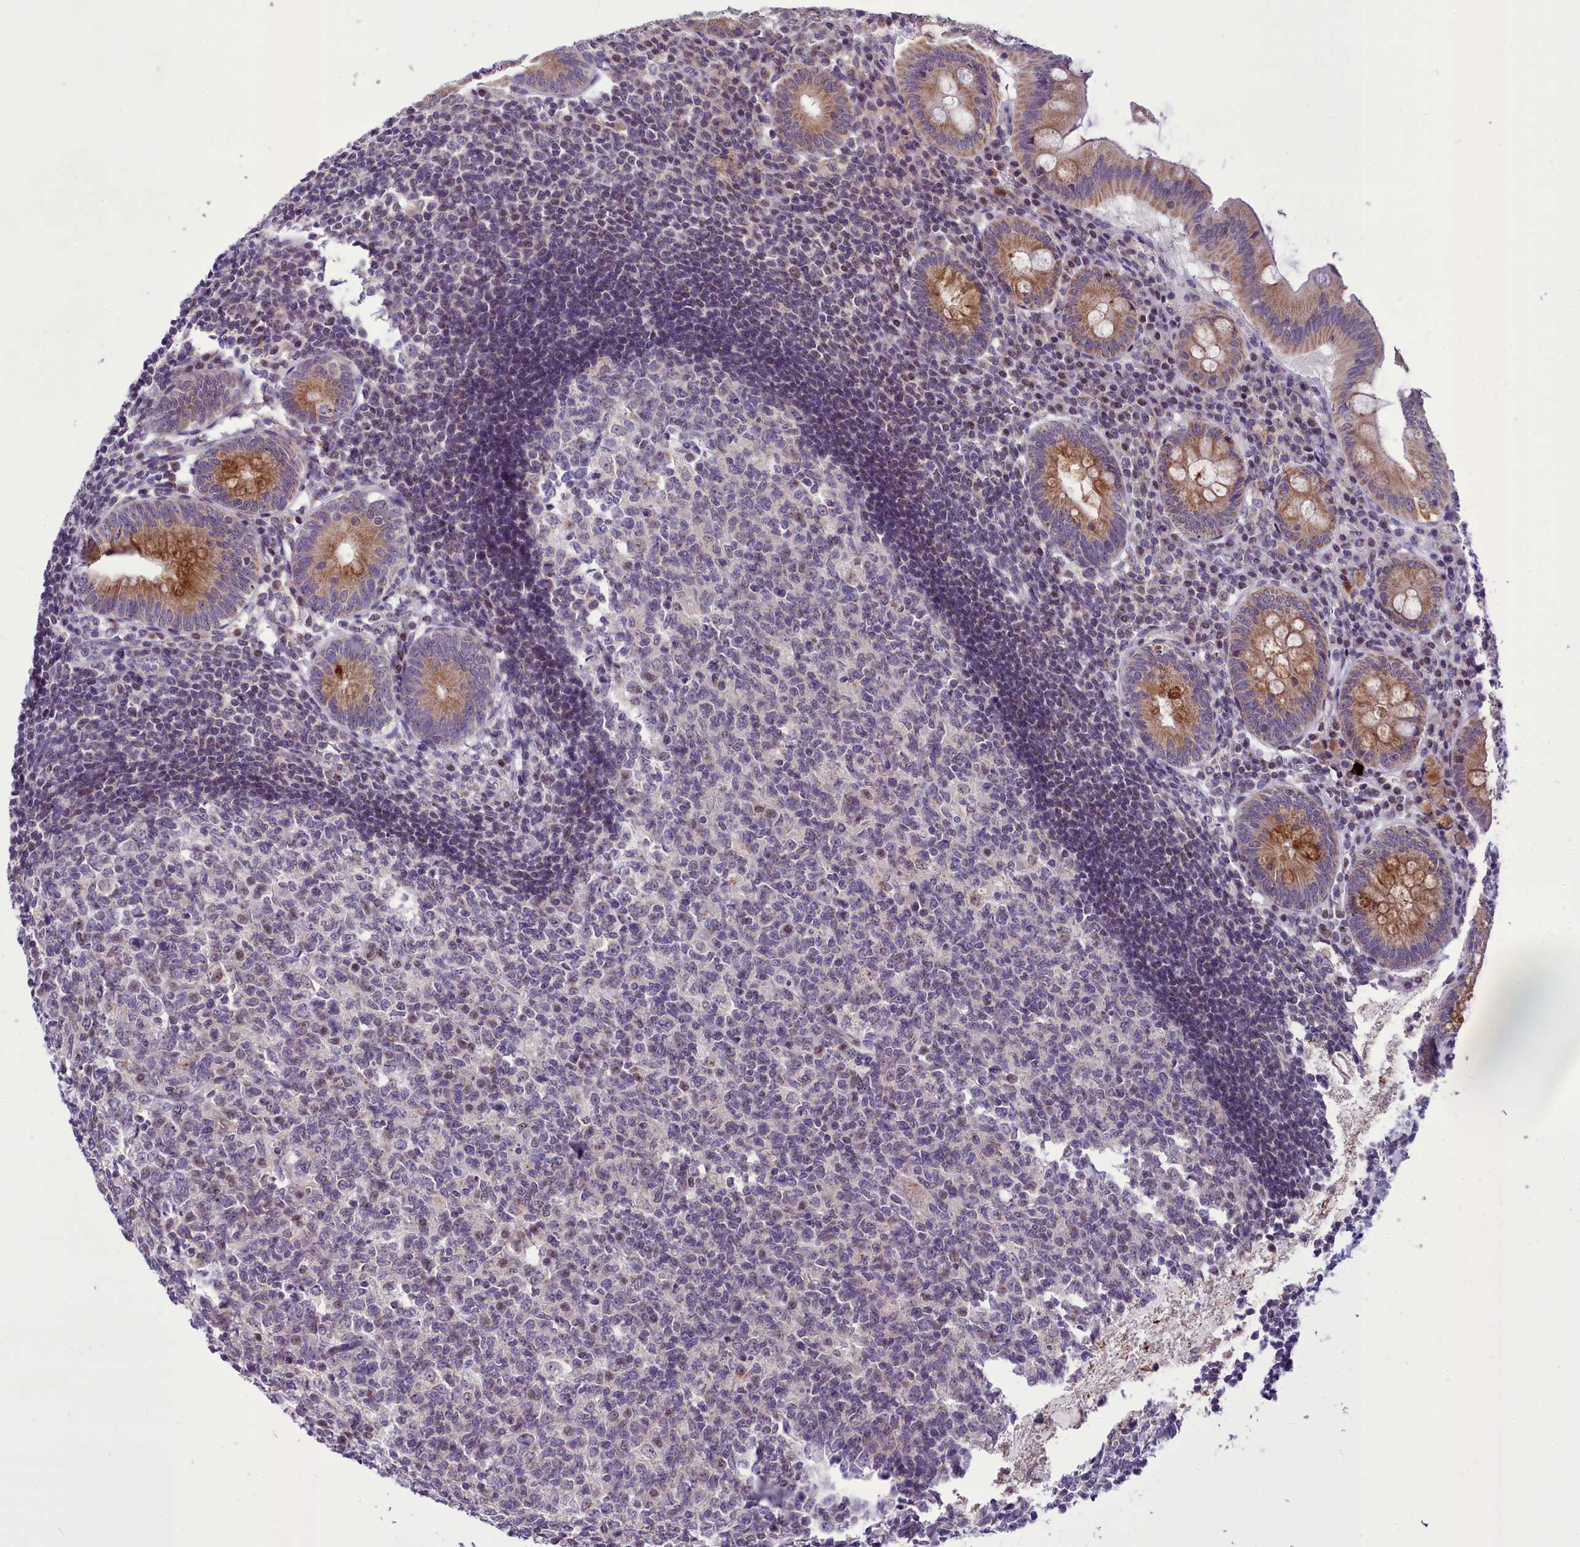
{"staining": {"intensity": "moderate", "quantity": ">75%", "location": "cytoplasmic/membranous"}, "tissue": "appendix", "cell_type": "Glandular cells", "image_type": "normal", "snomed": [{"axis": "morphology", "description": "Normal tissue, NOS"}, {"axis": "topography", "description": "Appendix"}], "caption": "About >75% of glandular cells in benign appendix exhibit moderate cytoplasmic/membranous protein positivity as visualized by brown immunohistochemical staining.", "gene": "B9D2", "patient": {"sex": "female", "age": 54}}